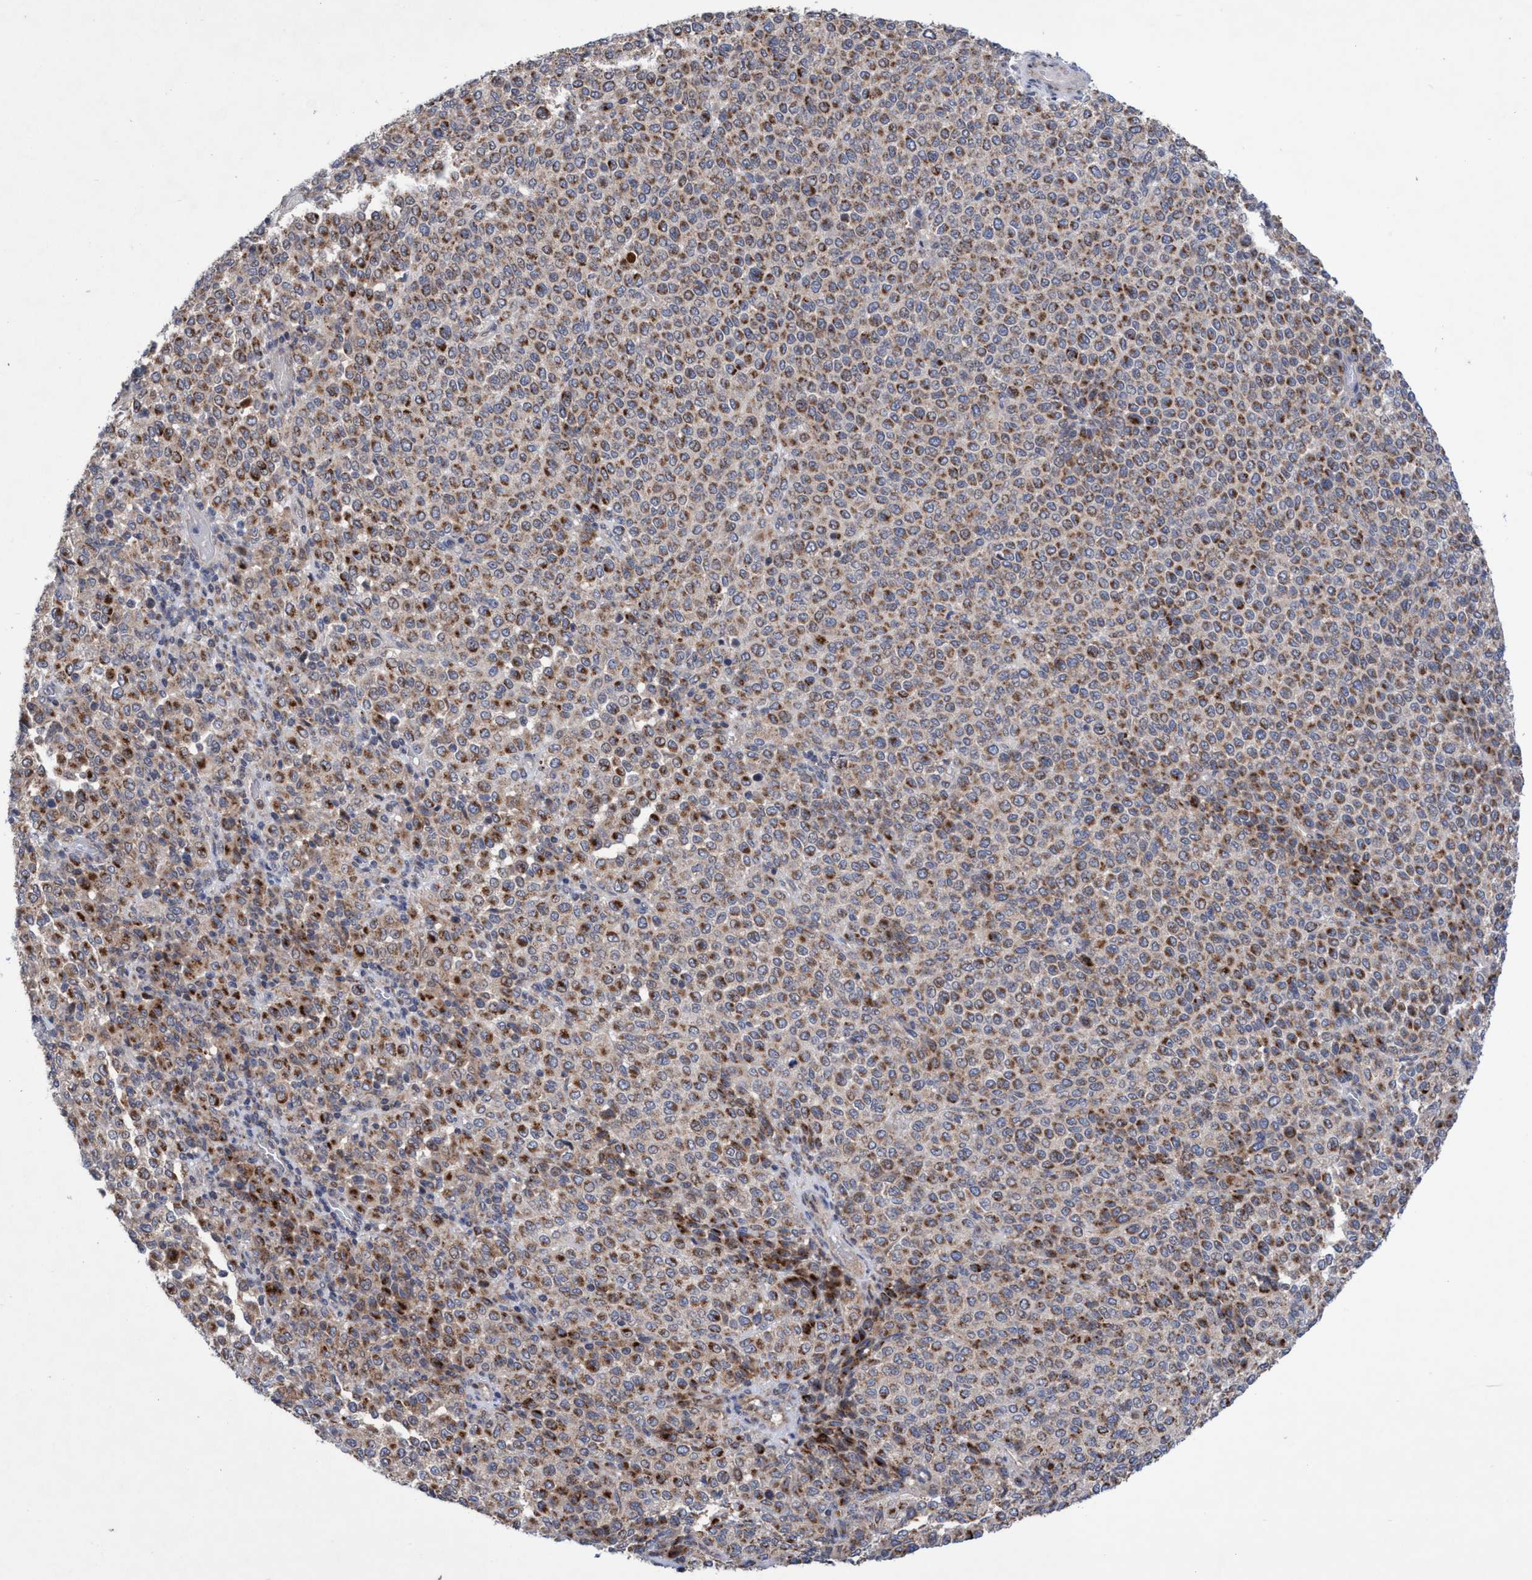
{"staining": {"intensity": "moderate", "quantity": ">75%", "location": "cytoplasmic/membranous"}, "tissue": "melanoma", "cell_type": "Tumor cells", "image_type": "cancer", "snomed": [{"axis": "morphology", "description": "Malignant melanoma, Metastatic site"}, {"axis": "topography", "description": "Pancreas"}], "caption": "Immunohistochemistry (IHC) staining of malignant melanoma (metastatic site), which reveals medium levels of moderate cytoplasmic/membranous positivity in approximately >75% of tumor cells indicating moderate cytoplasmic/membranous protein staining. The staining was performed using DAB (brown) for protein detection and nuclei were counterstained in hematoxylin (blue).", "gene": "P2RY14", "patient": {"sex": "female", "age": 30}}